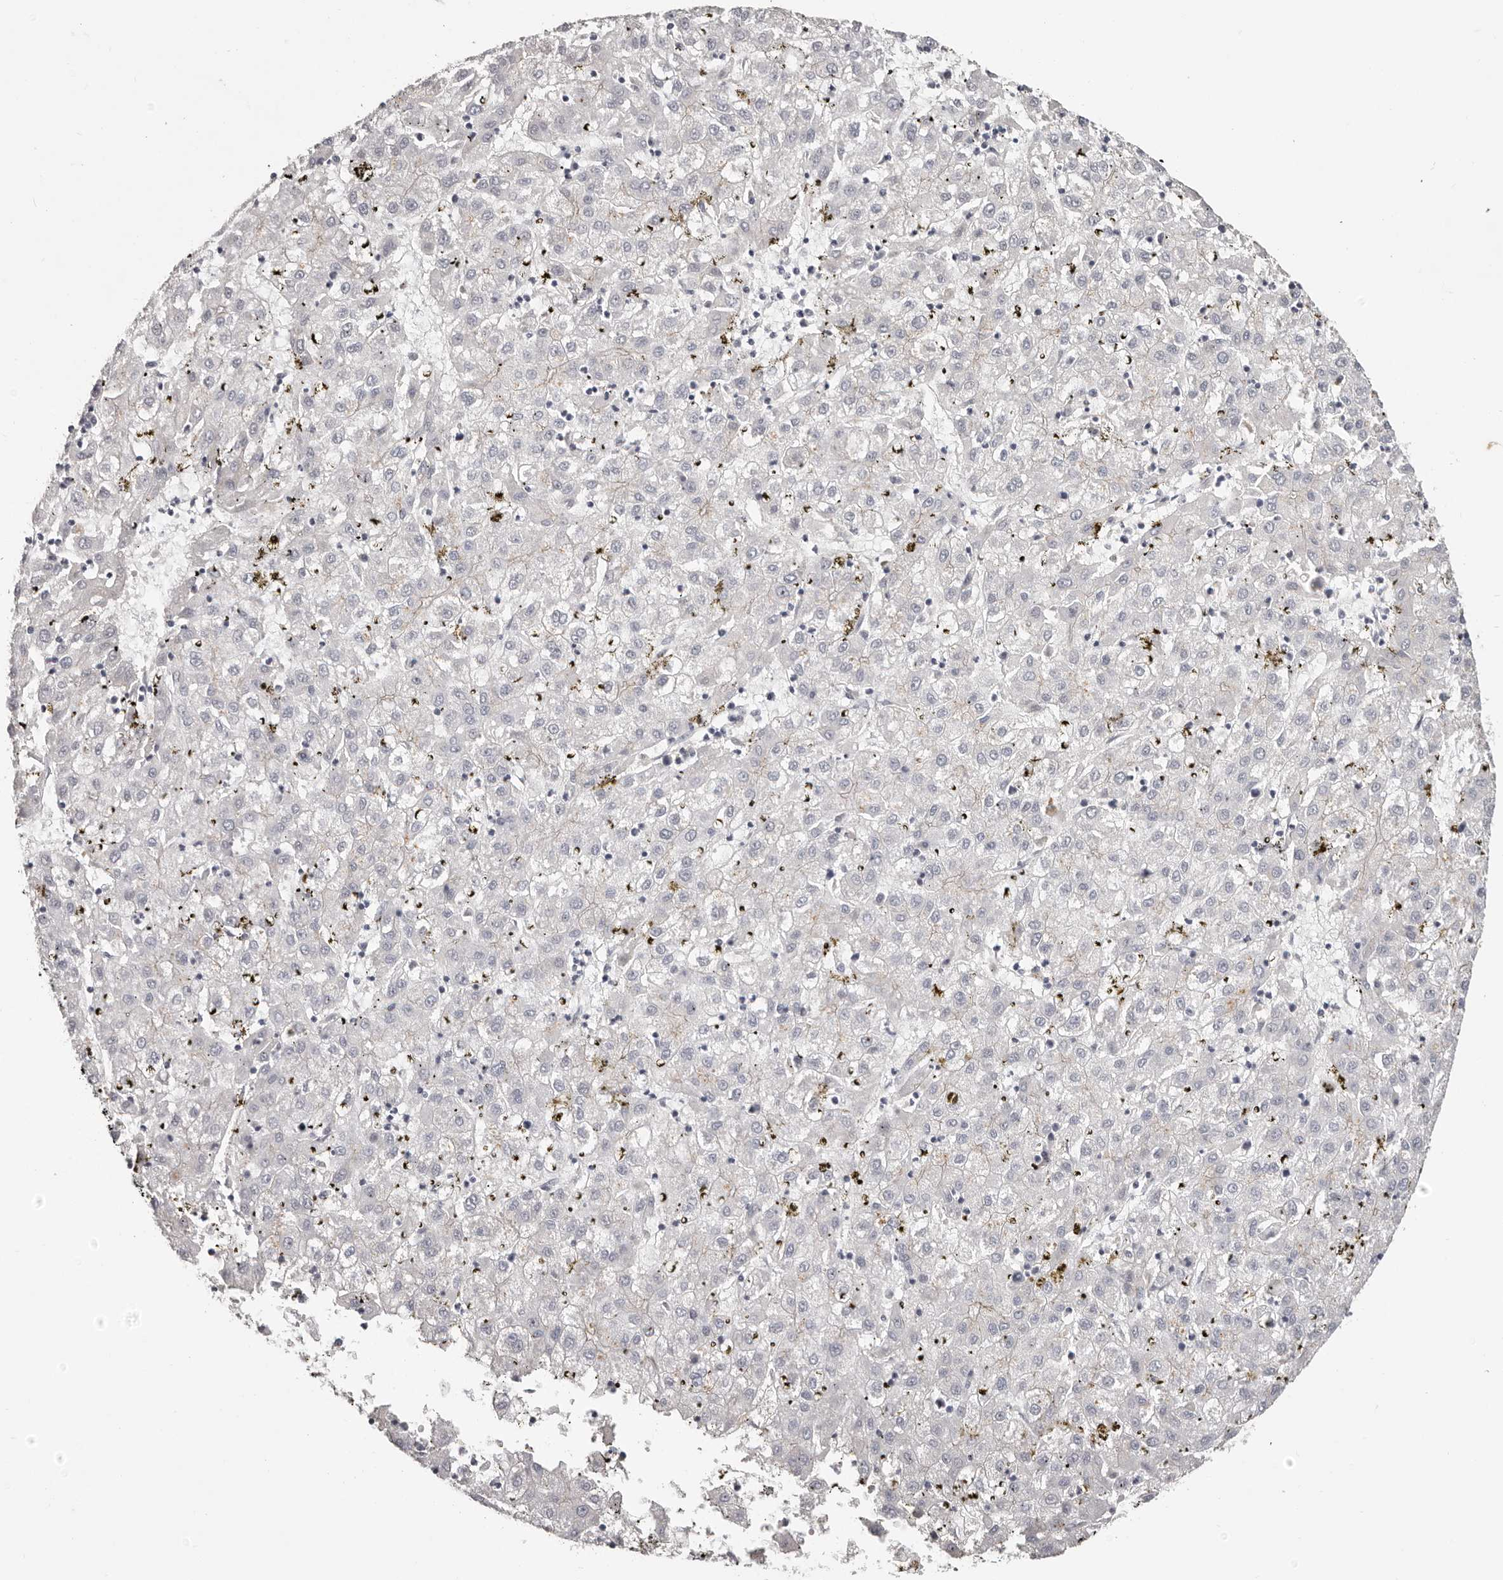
{"staining": {"intensity": "negative", "quantity": "none", "location": "none"}, "tissue": "liver cancer", "cell_type": "Tumor cells", "image_type": "cancer", "snomed": [{"axis": "morphology", "description": "Carcinoma, Hepatocellular, NOS"}, {"axis": "topography", "description": "Liver"}], "caption": "The immunohistochemistry micrograph has no significant staining in tumor cells of hepatocellular carcinoma (liver) tissue. (Stains: DAB (3,3'-diaminobenzidine) immunohistochemistry with hematoxylin counter stain, Microscopy: brightfield microscopy at high magnification).", "gene": "PCDHB6", "patient": {"sex": "male", "age": 72}}